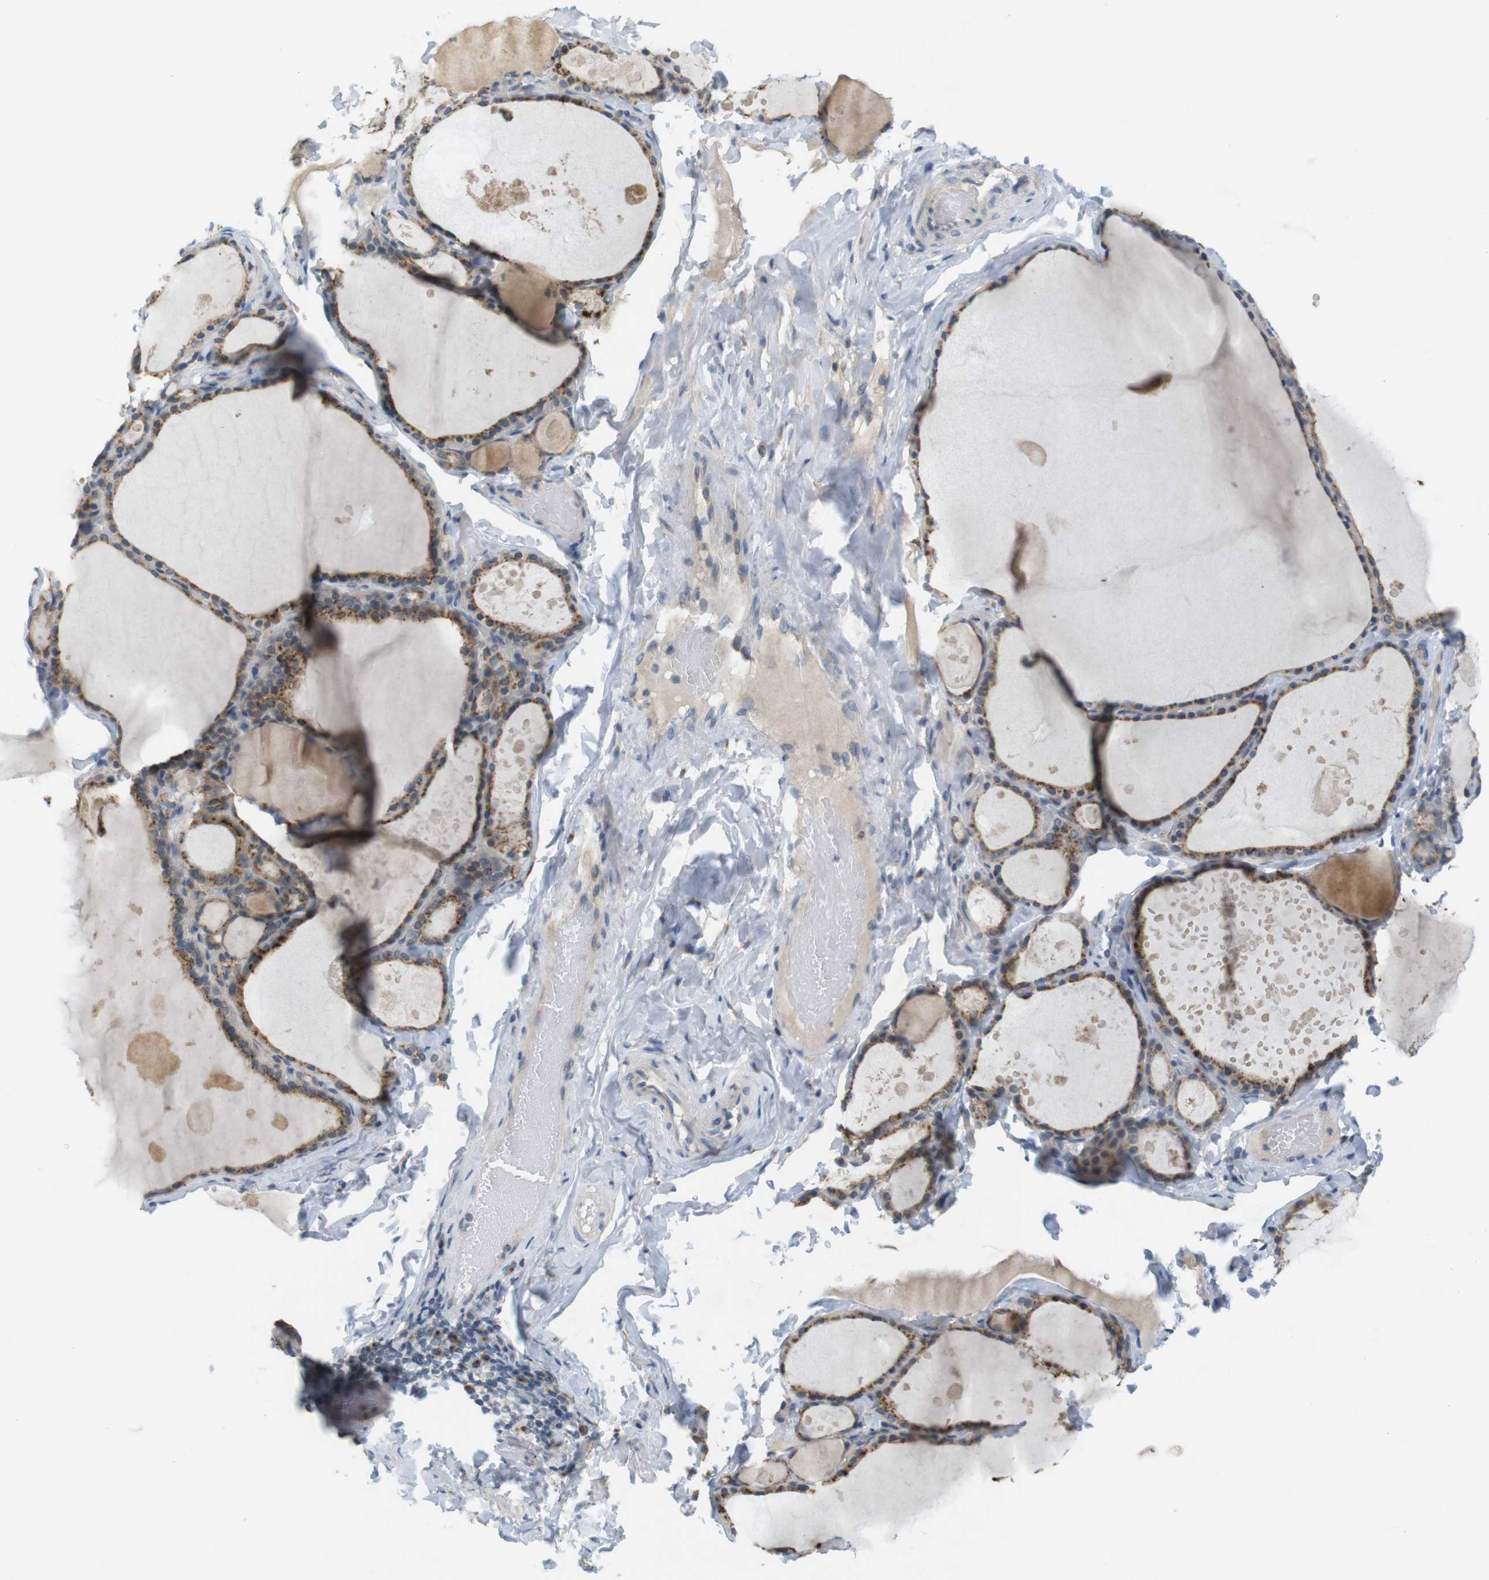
{"staining": {"intensity": "moderate", "quantity": ">75%", "location": "cytoplasmic/membranous"}, "tissue": "thyroid gland", "cell_type": "Glandular cells", "image_type": "normal", "snomed": [{"axis": "morphology", "description": "Normal tissue, NOS"}, {"axis": "topography", "description": "Thyroid gland"}], "caption": "Protein analysis of normal thyroid gland displays moderate cytoplasmic/membranous staining in about >75% of glandular cells.", "gene": "YIPF3", "patient": {"sex": "male", "age": 56}}